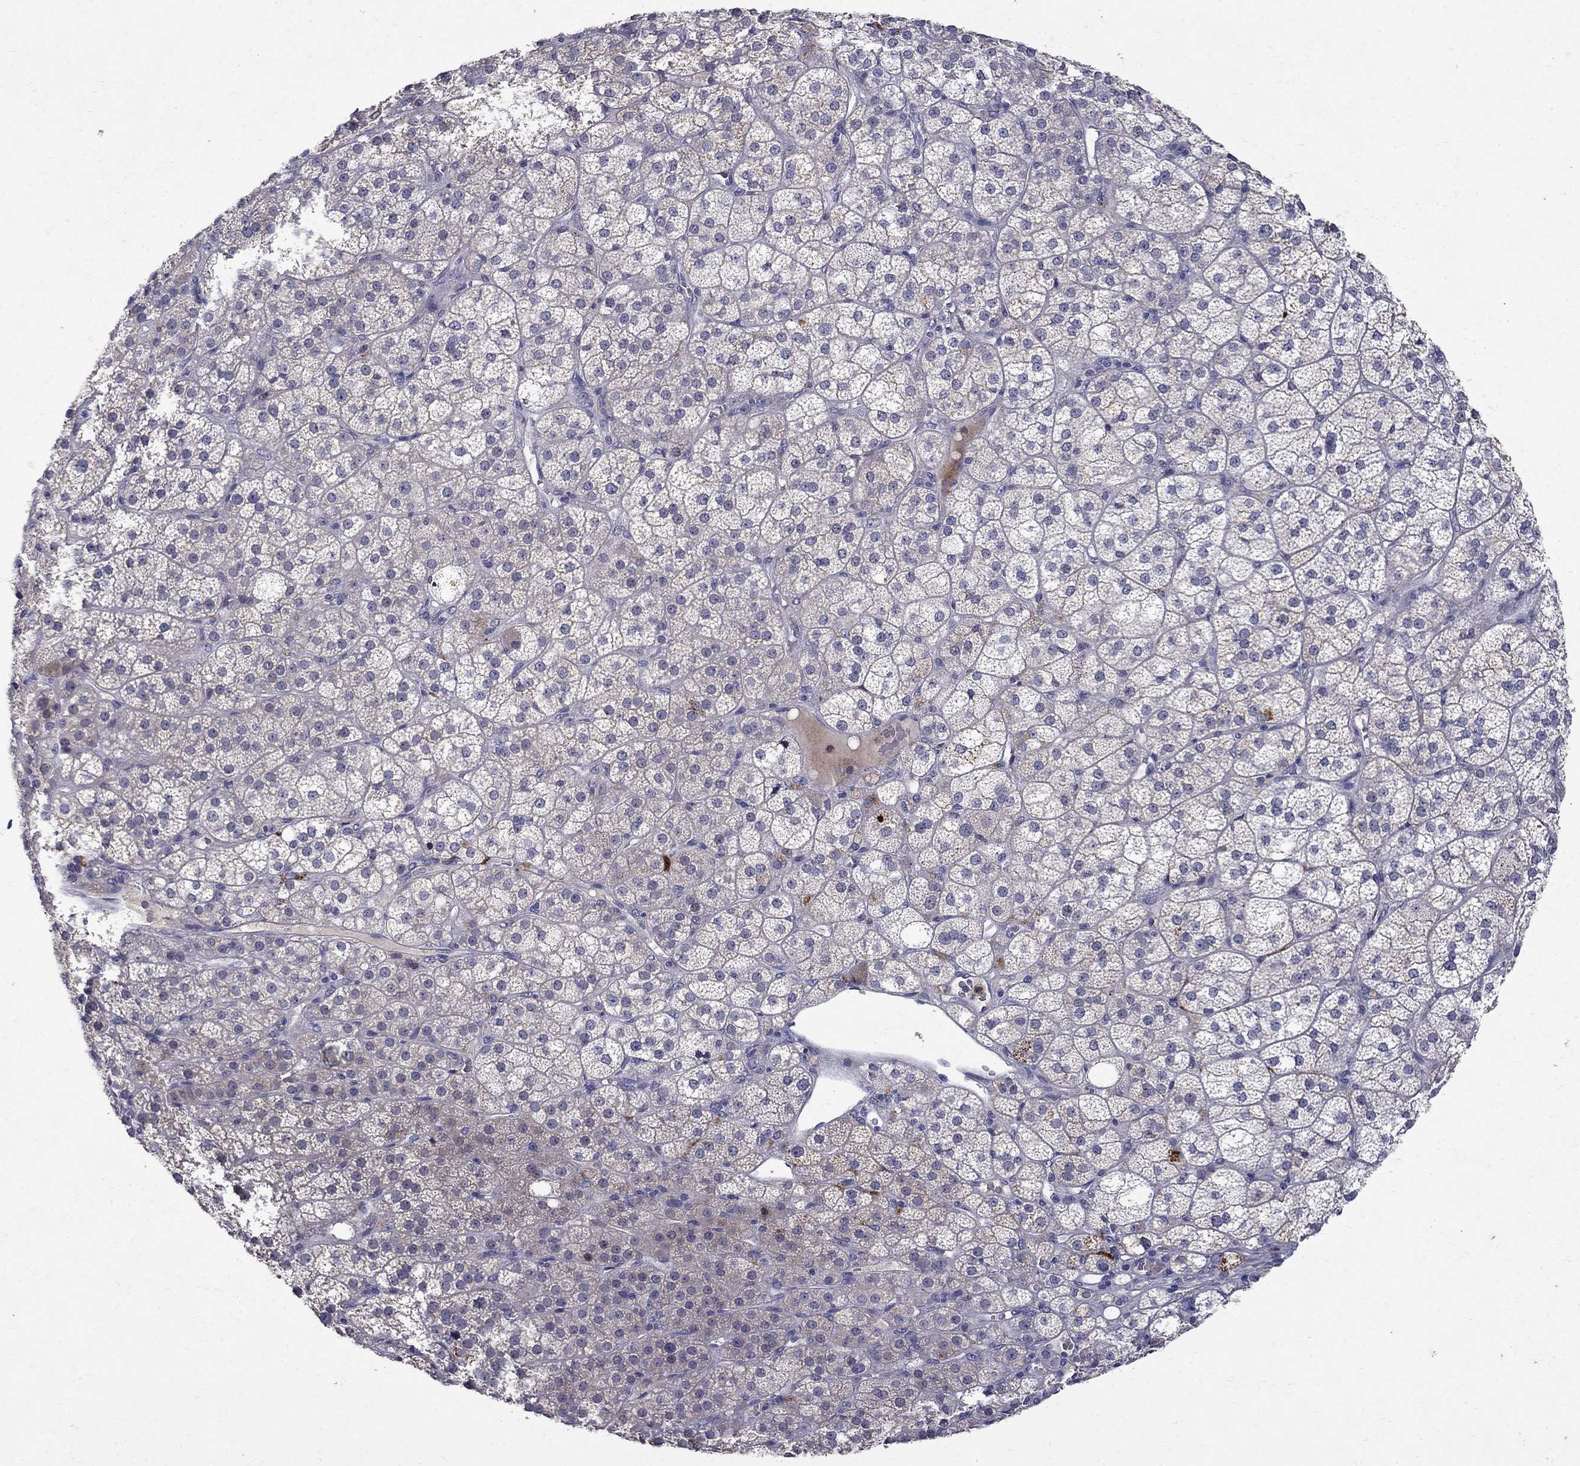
{"staining": {"intensity": "weak", "quantity": "<25%", "location": "cytoplasmic/membranous"}, "tissue": "adrenal gland", "cell_type": "Glandular cells", "image_type": "normal", "snomed": [{"axis": "morphology", "description": "Normal tissue, NOS"}, {"axis": "topography", "description": "Adrenal gland"}], "caption": "This is a histopathology image of IHC staining of benign adrenal gland, which shows no positivity in glandular cells. (DAB immunohistochemistry with hematoxylin counter stain).", "gene": "STAB2", "patient": {"sex": "female", "age": 60}}